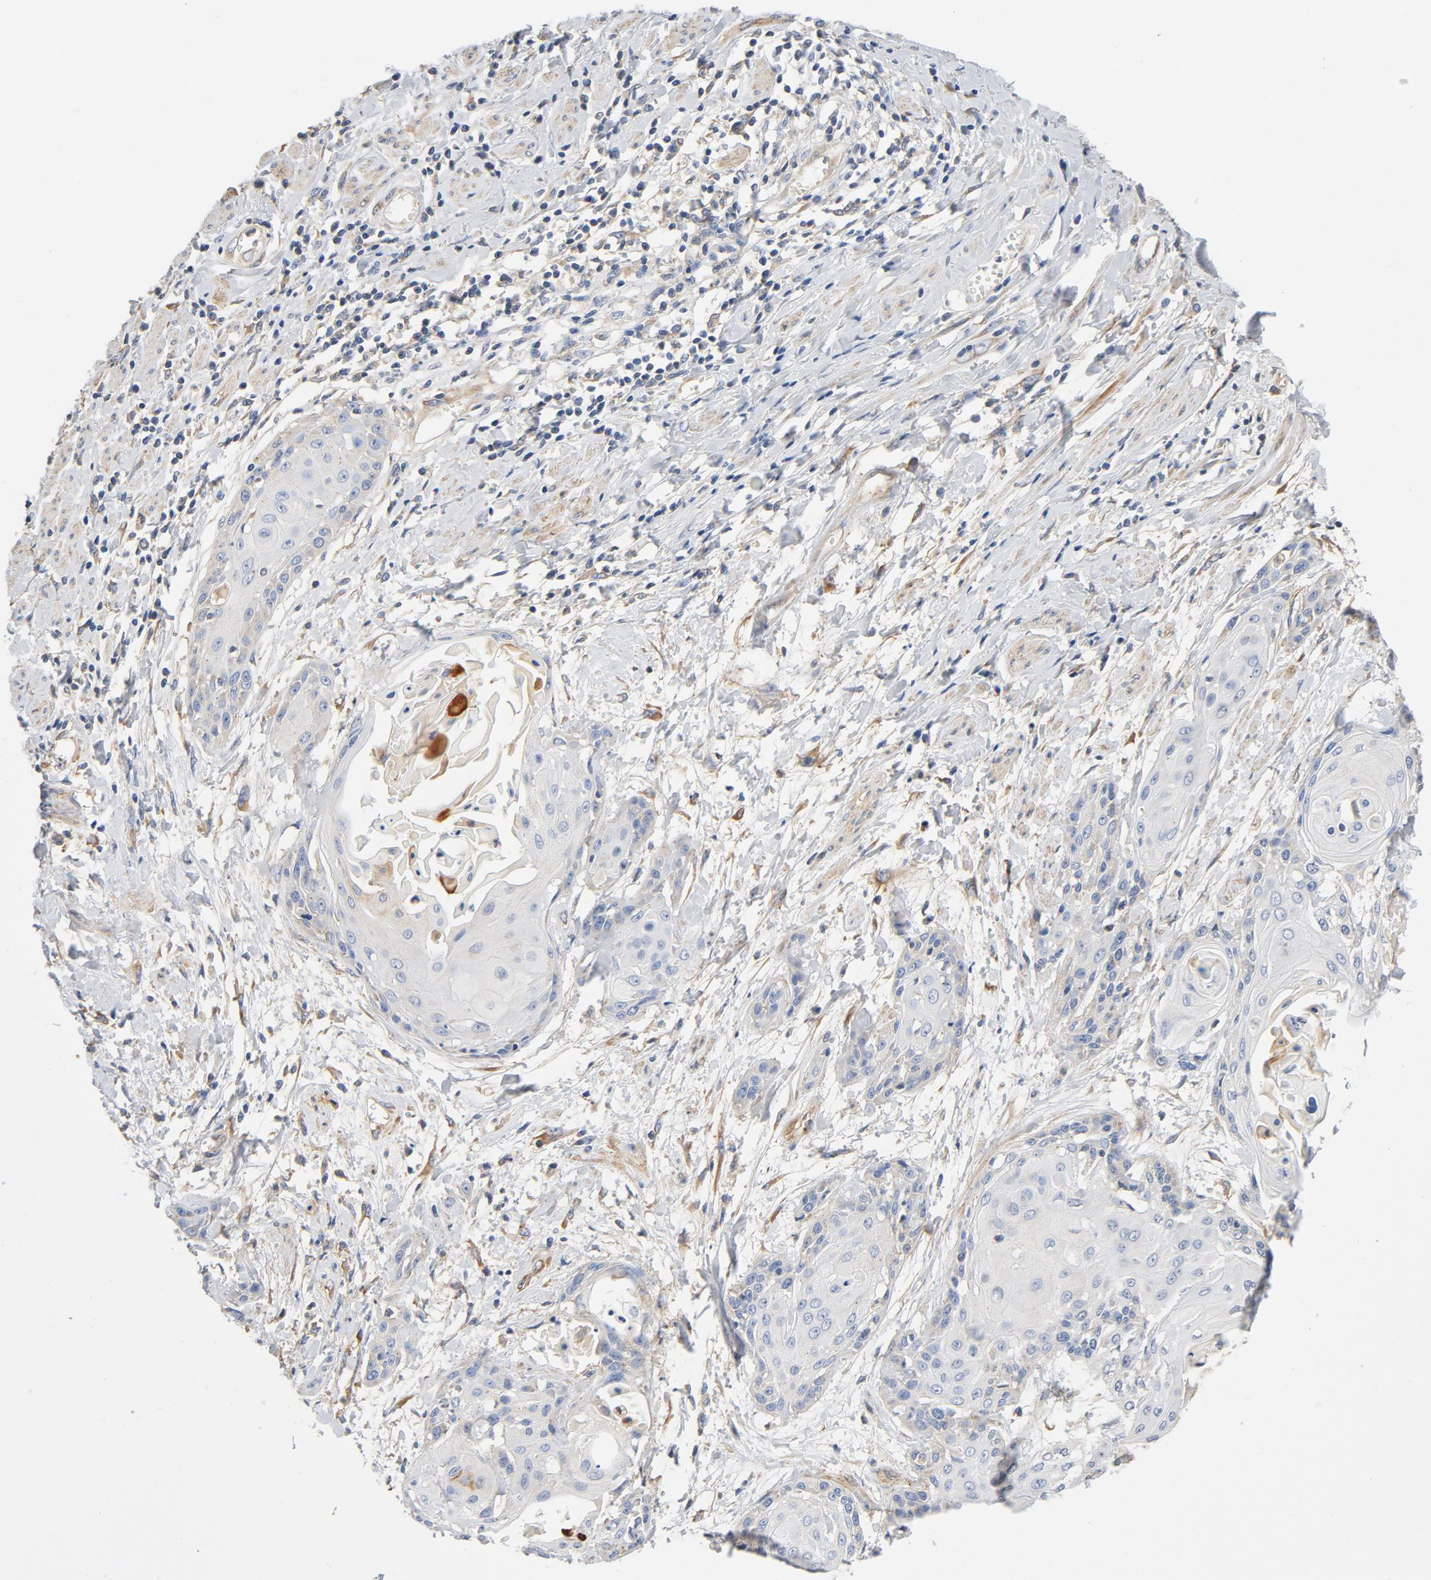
{"staining": {"intensity": "negative", "quantity": "none", "location": "none"}, "tissue": "cervical cancer", "cell_type": "Tumor cells", "image_type": "cancer", "snomed": [{"axis": "morphology", "description": "Squamous cell carcinoma, NOS"}, {"axis": "topography", "description": "Cervix"}], "caption": "Immunohistochemistry micrograph of neoplastic tissue: human squamous cell carcinoma (cervical) stained with DAB demonstrates no significant protein expression in tumor cells. (DAB (3,3'-diaminobenzidine) immunohistochemistry visualized using brightfield microscopy, high magnification).", "gene": "ILK", "patient": {"sex": "female", "age": 57}}